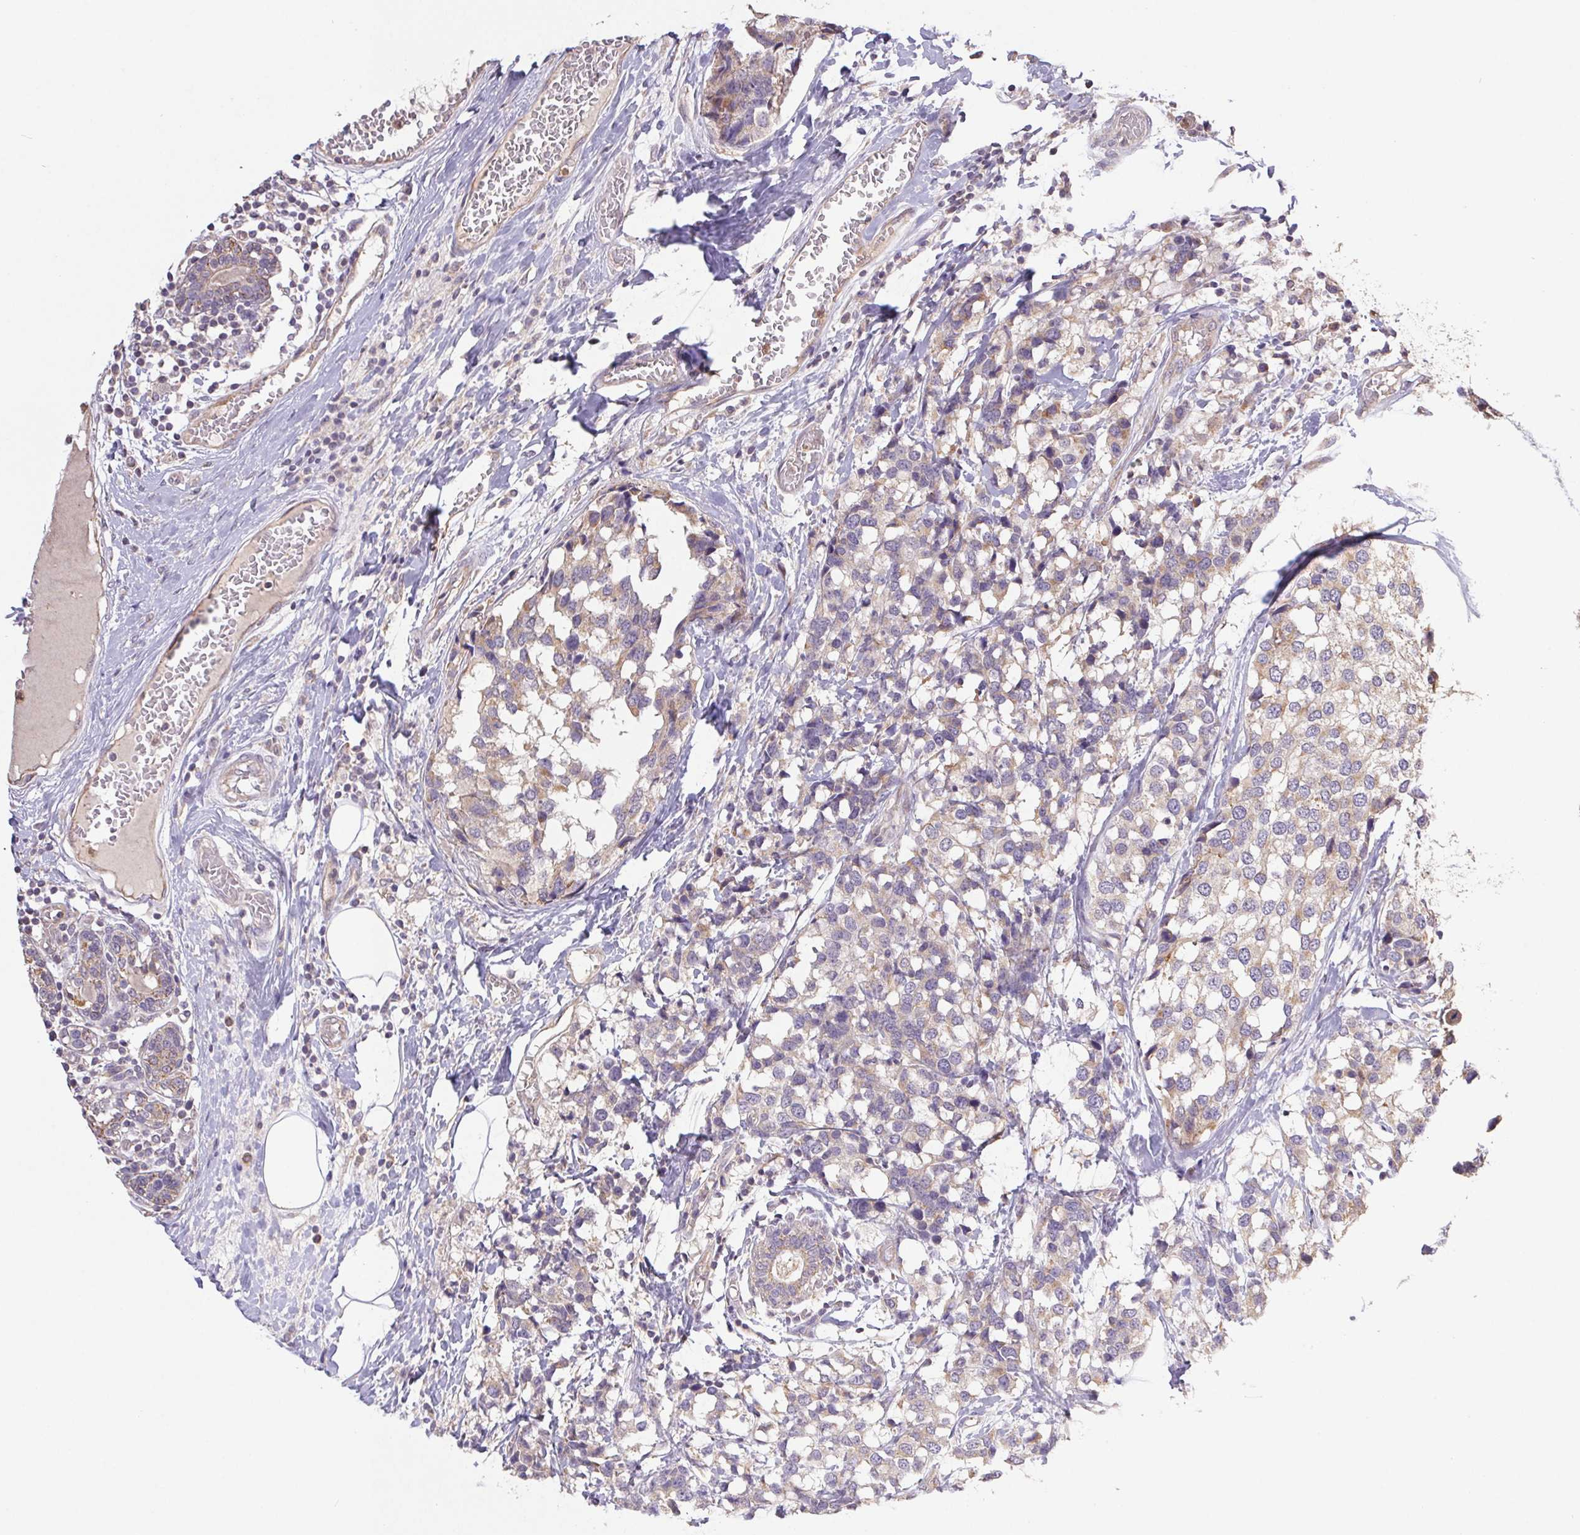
{"staining": {"intensity": "weak", "quantity": "25%-75%", "location": "cytoplasmic/membranous"}, "tissue": "breast cancer", "cell_type": "Tumor cells", "image_type": "cancer", "snomed": [{"axis": "morphology", "description": "Lobular carcinoma"}, {"axis": "topography", "description": "Breast"}], "caption": "Lobular carcinoma (breast) tissue reveals weak cytoplasmic/membranous staining in approximately 25%-75% of tumor cells (IHC, brightfield microscopy, high magnification).", "gene": "RAB11A", "patient": {"sex": "female", "age": 59}}